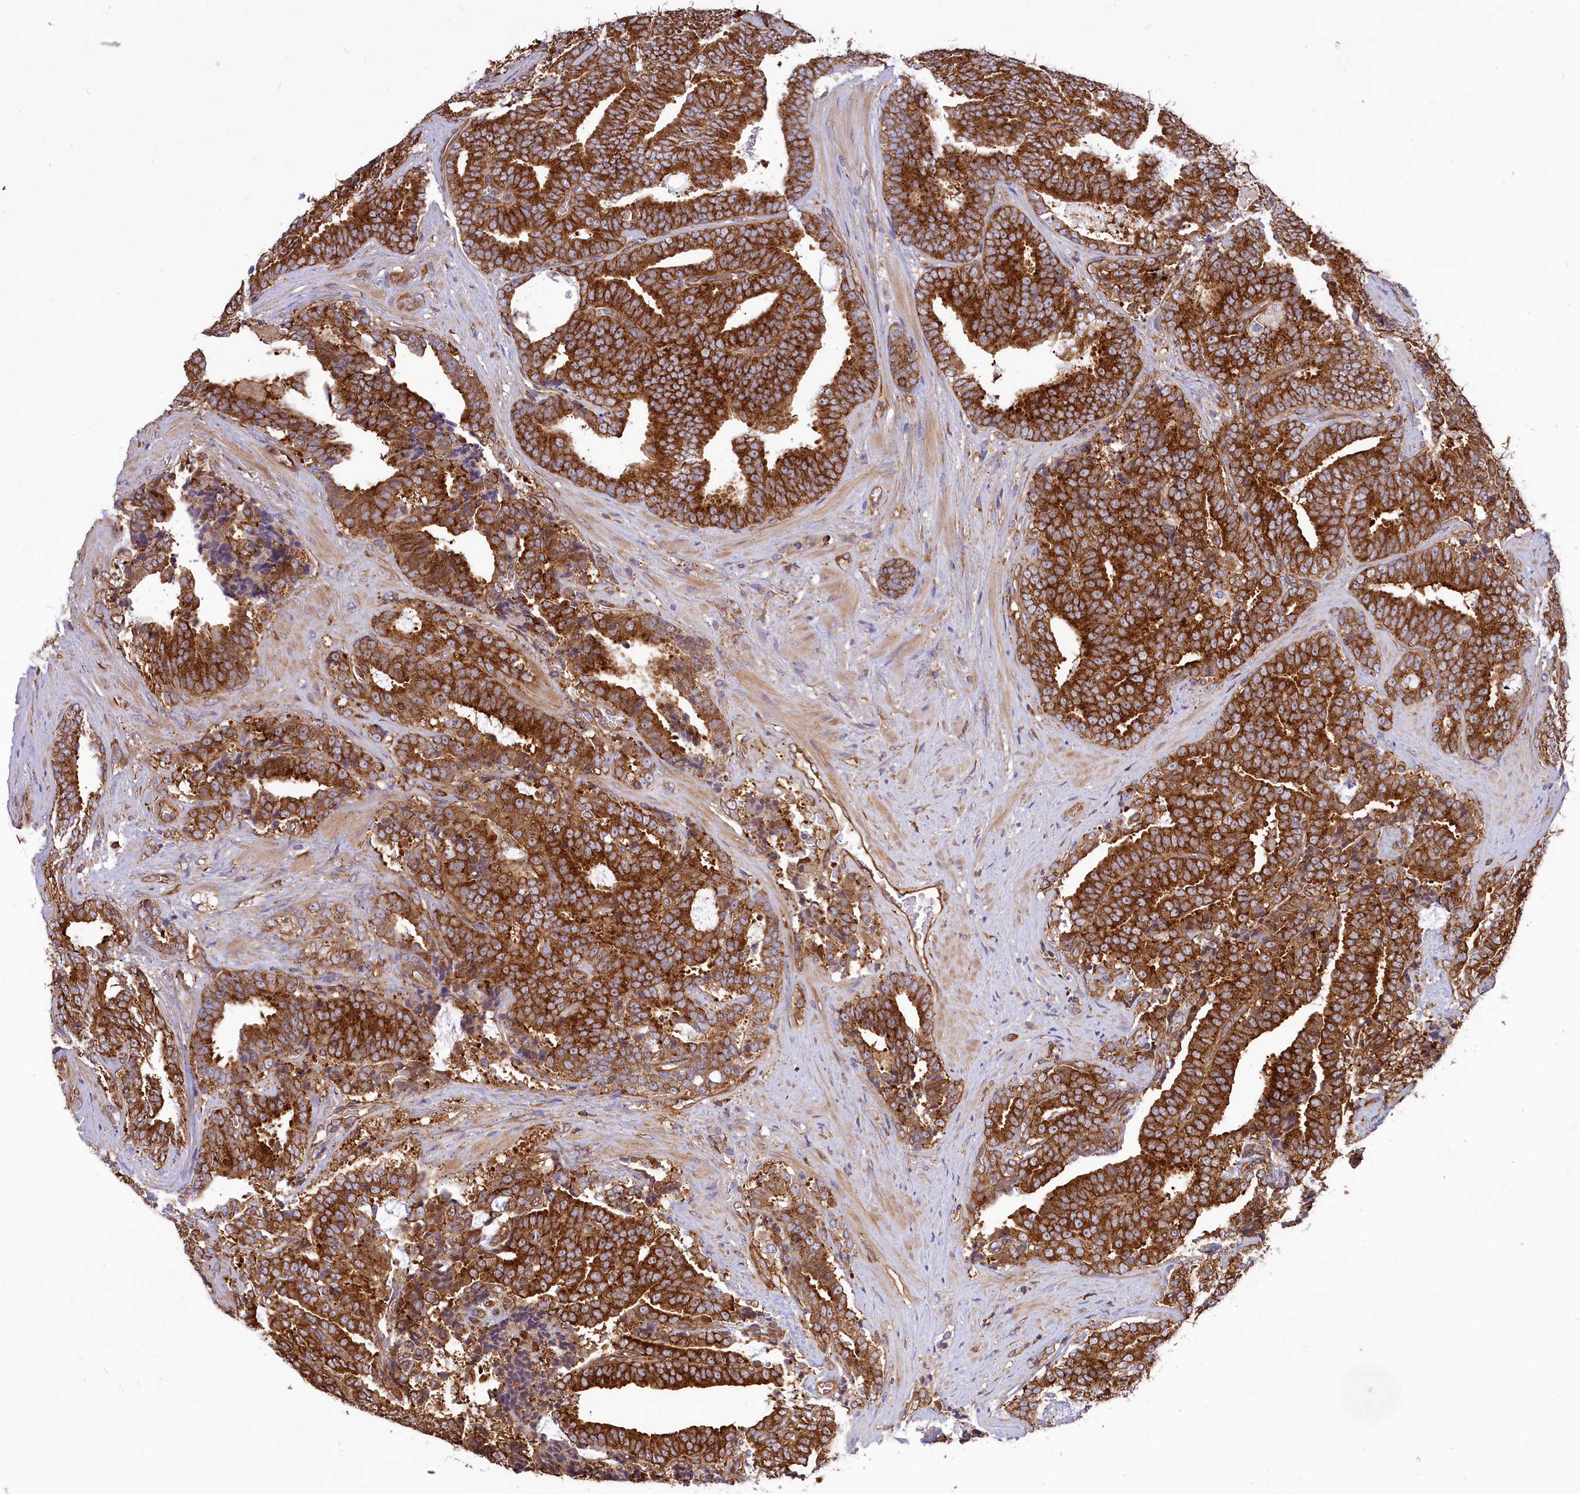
{"staining": {"intensity": "strong", "quantity": "25%-75%", "location": "cytoplasmic/membranous"}, "tissue": "prostate cancer", "cell_type": "Tumor cells", "image_type": "cancer", "snomed": [{"axis": "morphology", "description": "Adenocarcinoma, High grade"}, {"axis": "topography", "description": "Prostate and seminal vesicle, NOS"}], "caption": "Immunohistochemistry (IHC) photomicrograph of neoplastic tissue: human prostate adenocarcinoma (high-grade) stained using immunohistochemistry exhibits high levels of strong protein expression localized specifically in the cytoplasmic/membranous of tumor cells, appearing as a cytoplasmic/membranous brown color.", "gene": "SEPTIN9", "patient": {"sex": "male", "age": 67}}